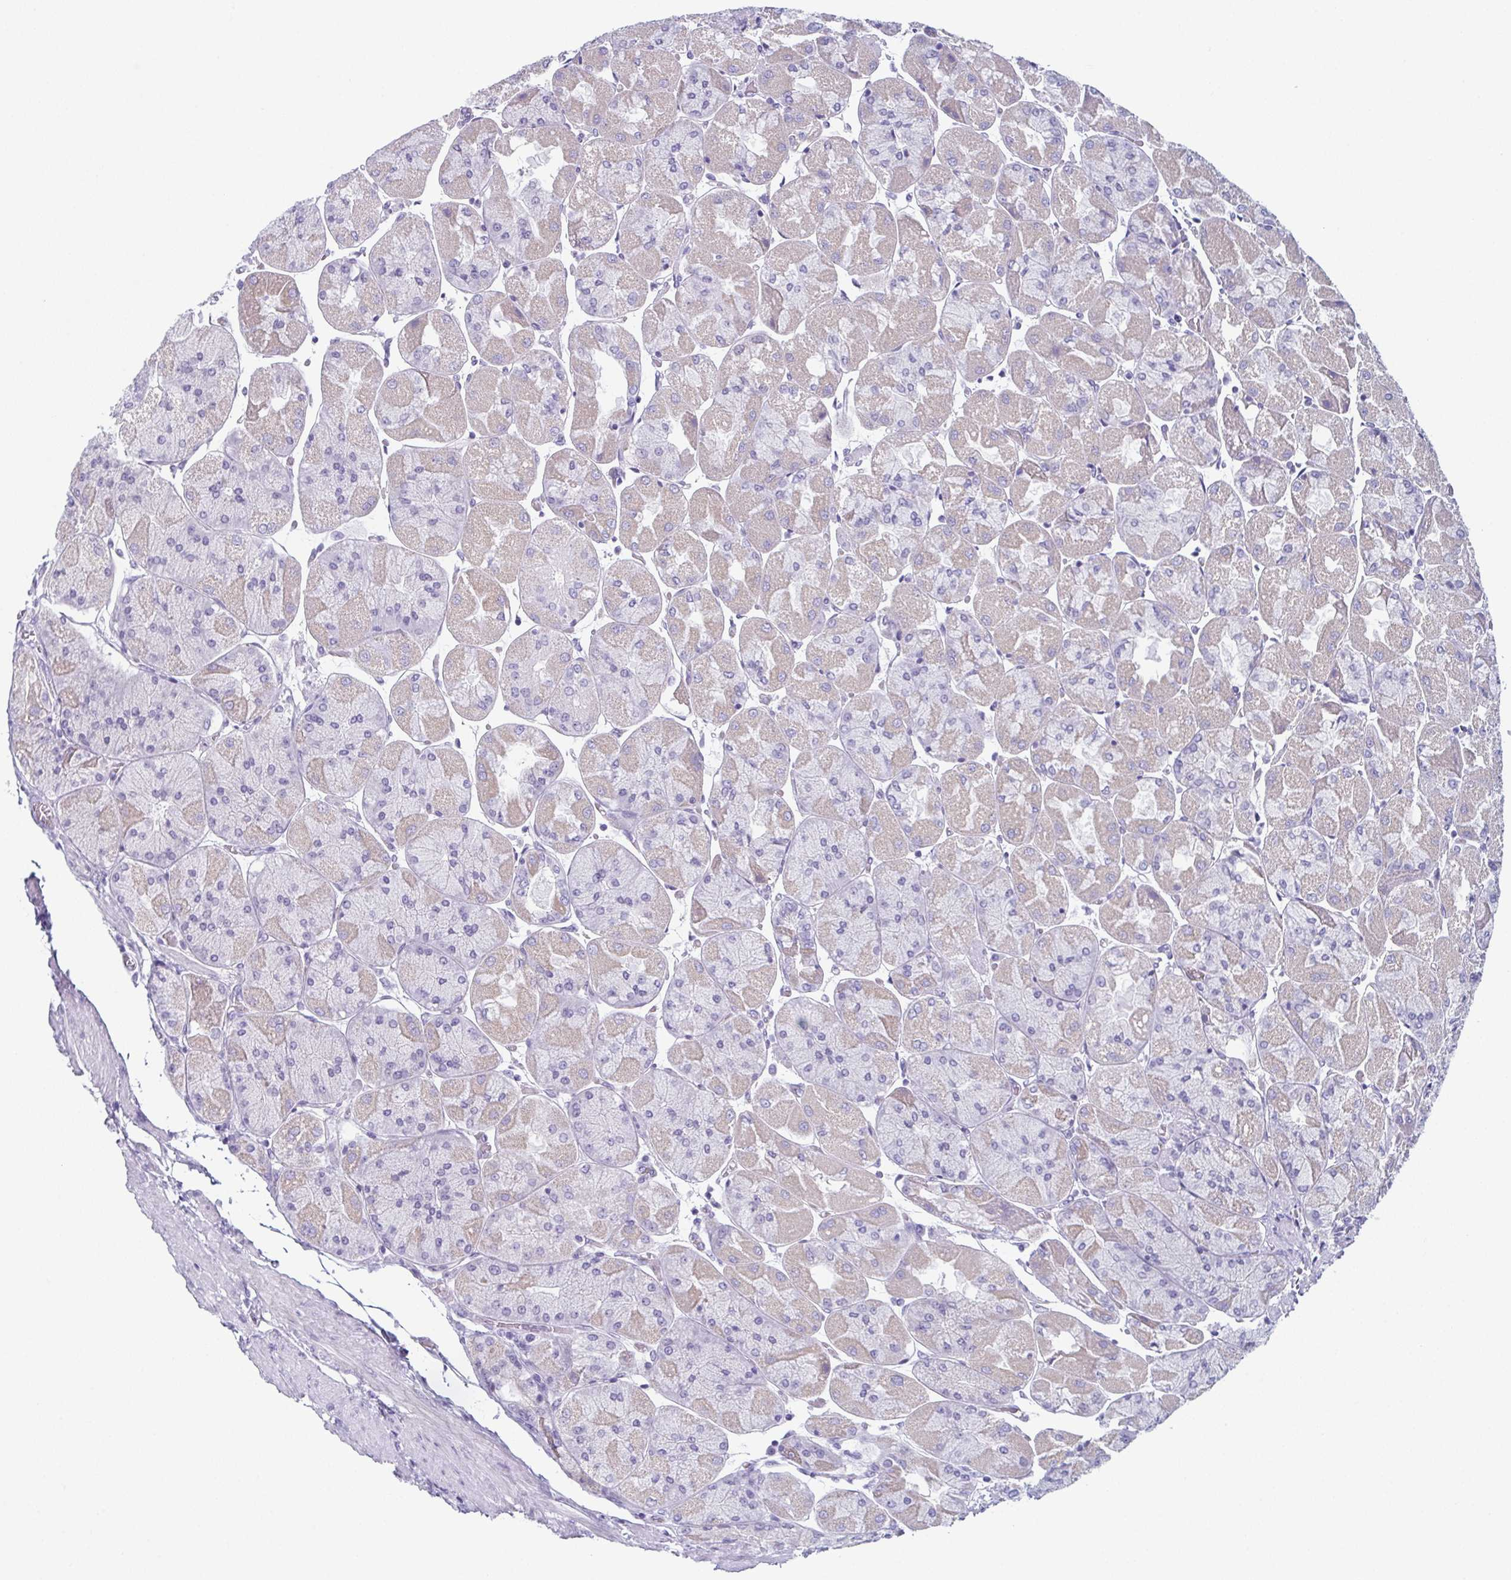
{"staining": {"intensity": "weak", "quantity": "<25%", "location": "cytoplasmic/membranous"}, "tissue": "stomach", "cell_type": "Glandular cells", "image_type": "normal", "snomed": [{"axis": "morphology", "description": "Normal tissue, NOS"}, {"axis": "topography", "description": "Stomach"}], "caption": "An immunohistochemistry photomicrograph of benign stomach is shown. There is no staining in glandular cells of stomach. (DAB immunohistochemistry (IHC) visualized using brightfield microscopy, high magnification).", "gene": "ENKUR", "patient": {"sex": "female", "age": 61}}